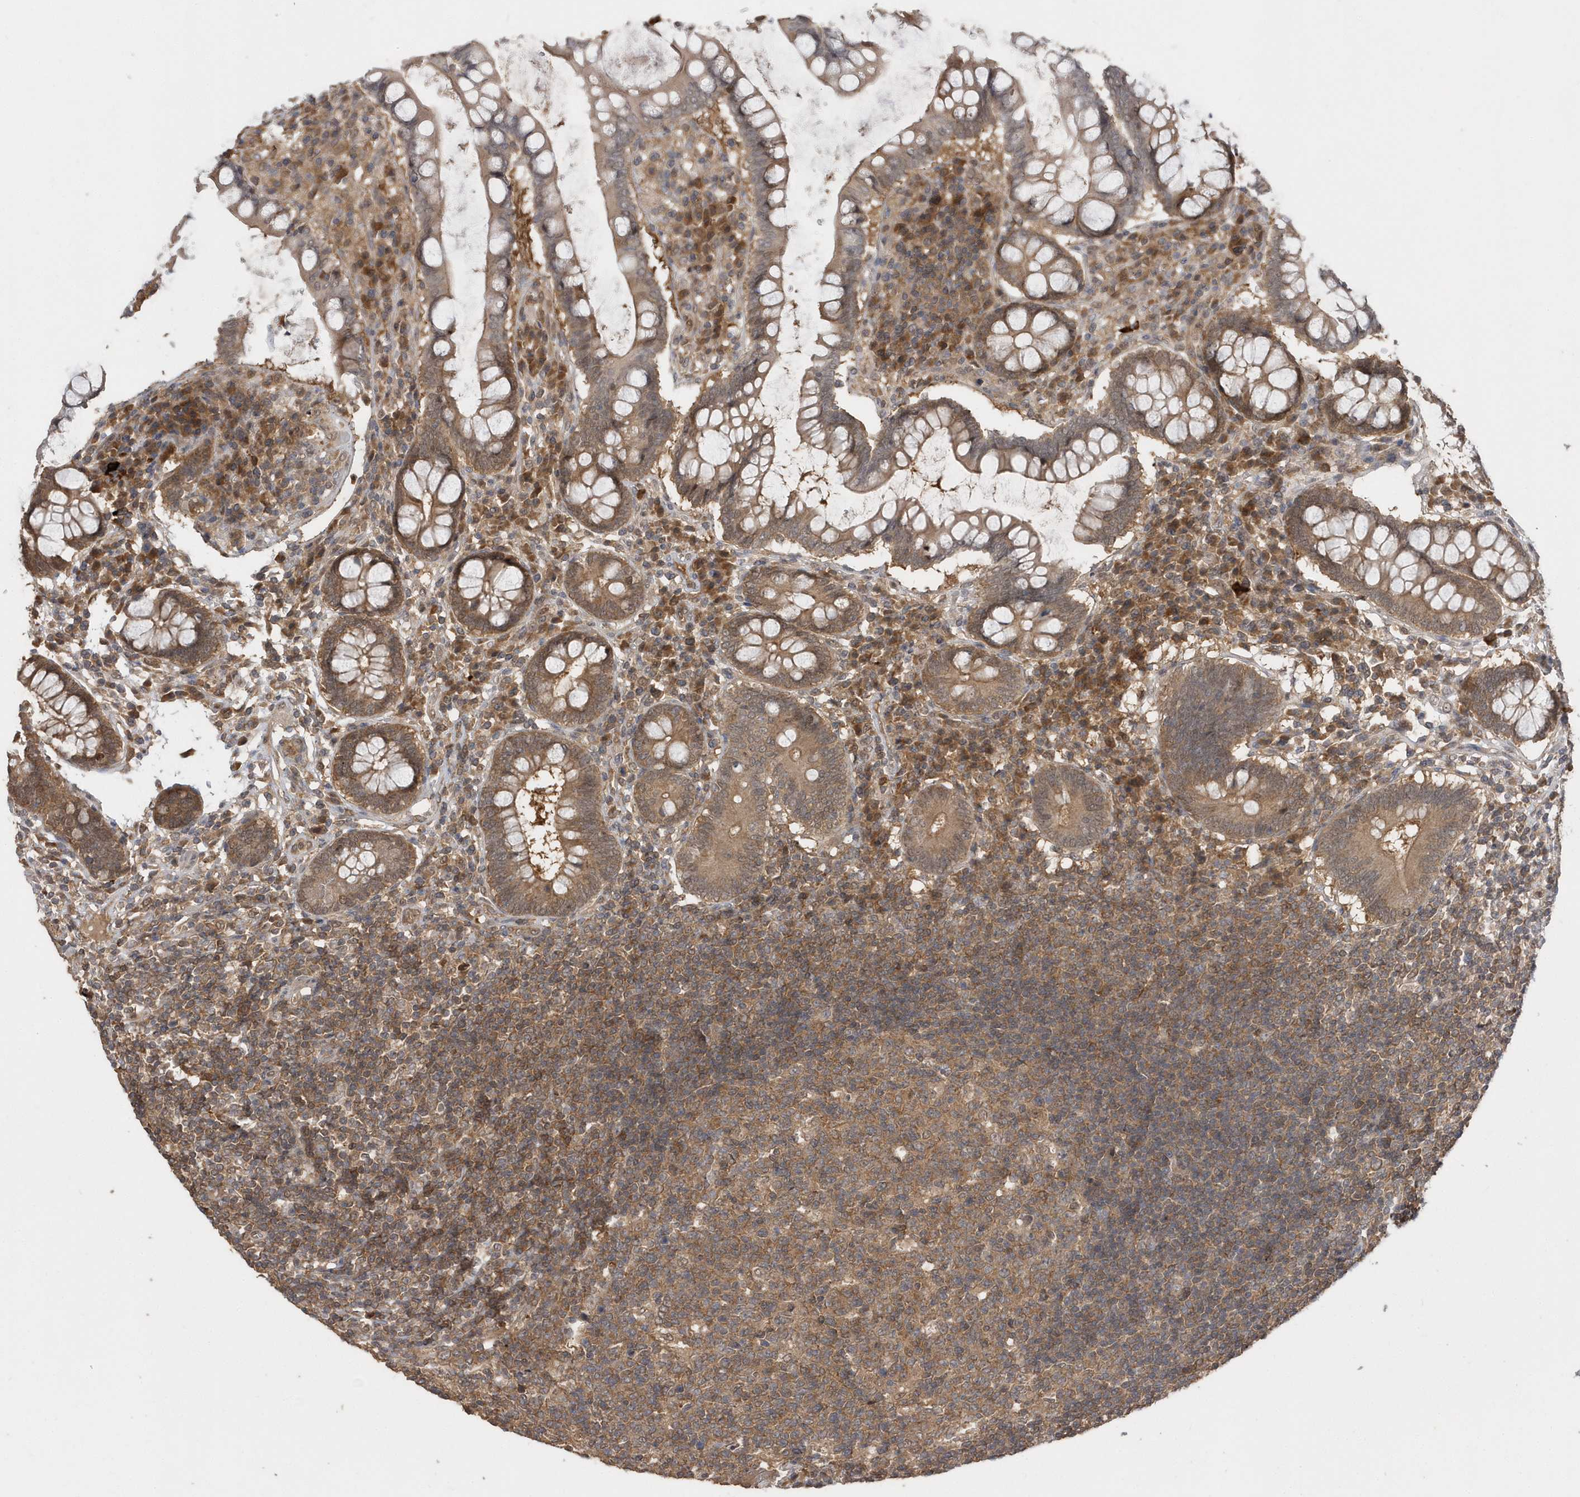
{"staining": {"intensity": "weak", "quantity": ">75%", "location": "cytoplasmic/membranous,nuclear"}, "tissue": "colon", "cell_type": "Endothelial cells", "image_type": "normal", "snomed": [{"axis": "morphology", "description": "Normal tissue, NOS"}, {"axis": "topography", "description": "Colon"}], "caption": "IHC micrograph of benign colon: human colon stained using IHC reveals low levels of weak protein expression localized specifically in the cytoplasmic/membranous,nuclear of endothelial cells, appearing as a cytoplasmic/membranous,nuclear brown color.", "gene": "RPEL1", "patient": {"sex": "female", "age": 79}}